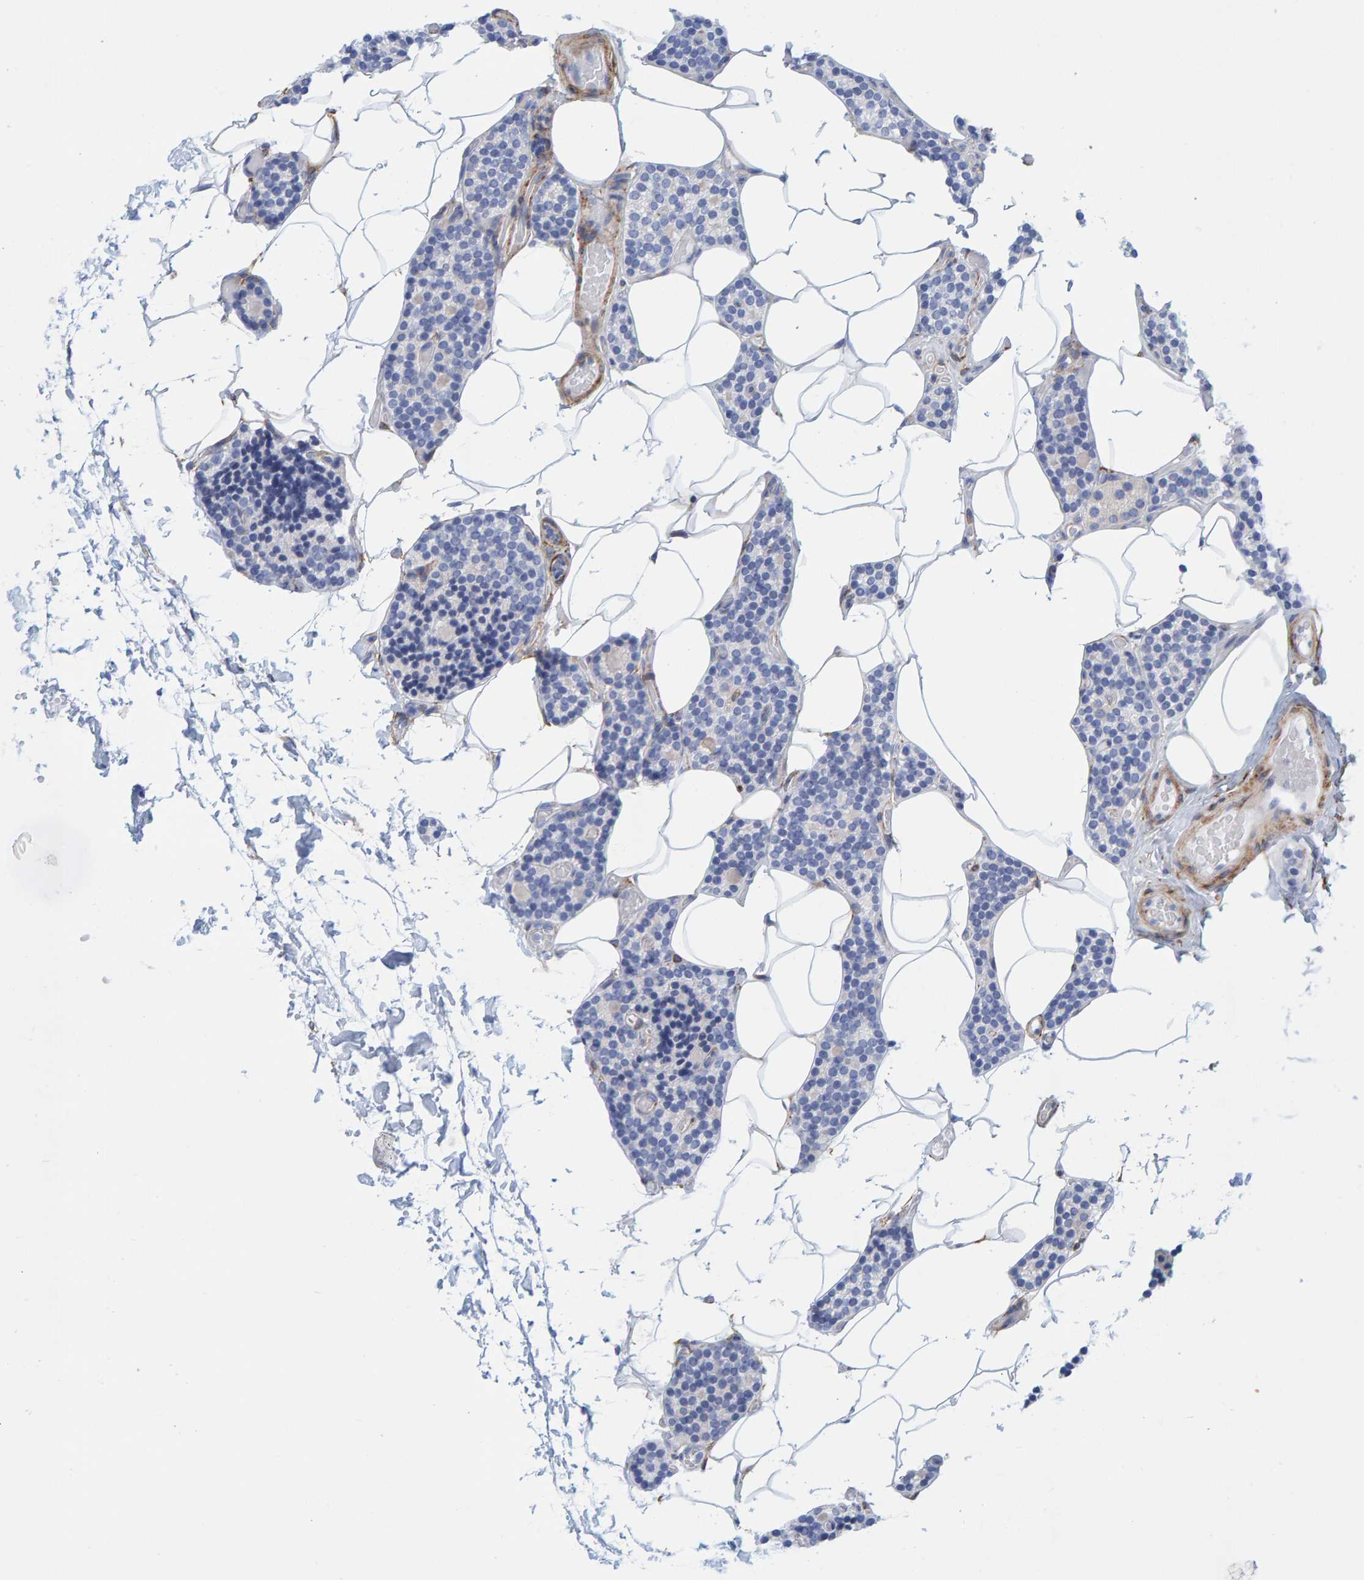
{"staining": {"intensity": "negative", "quantity": "none", "location": "none"}, "tissue": "parathyroid gland", "cell_type": "Glandular cells", "image_type": "normal", "snomed": [{"axis": "morphology", "description": "Normal tissue, NOS"}, {"axis": "topography", "description": "Parathyroid gland"}], "caption": "Immunohistochemistry of benign parathyroid gland exhibits no staining in glandular cells. The staining is performed using DAB brown chromogen with nuclei counter-stained in using hematoxylin.", "gene": "MAP1B", "patient": {"sex": "male", "age": 52}}